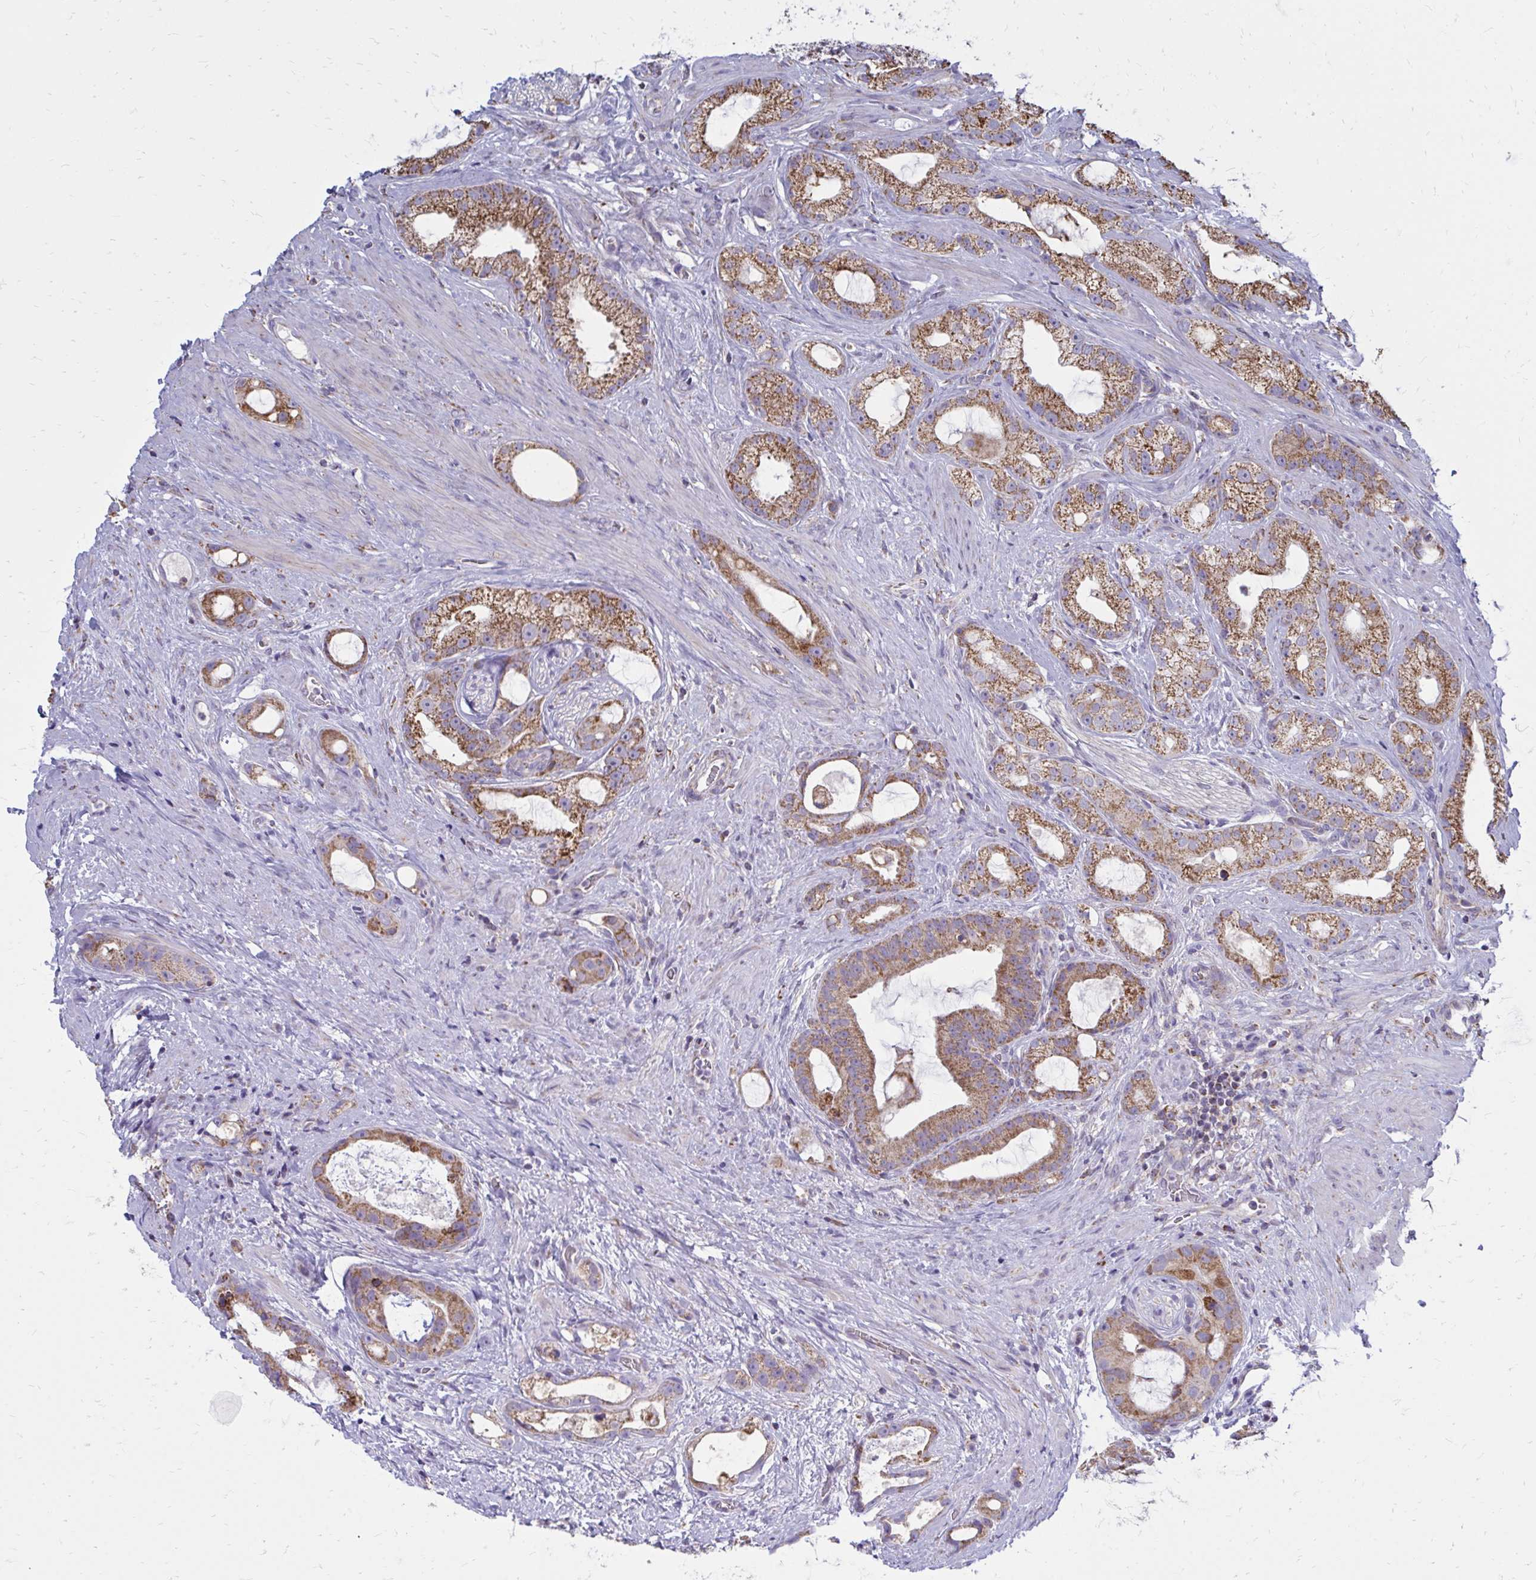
{"staining": {"intensity": "moderate", "quantity": ">75%", "location": "cytoplasmic/membranous"}, "tissue": "prostate cancer", "cell_type": "Tumor cells", "image_type": "cancer", "snomed": [{"axis": "morphology", "description": "Adenocarcinoma, High grade"}, {"axis": "topography", "description": "Prostate"}], "caption": "Protein expression analysis of prostate high-grade adenocarcinoma displays moderate cytoplasmic/membranous positivity in about >75% of tumor cells. (IHC, brightfield microscopy, high magnification).", "gene": "OR10R2", "patient": {"sex": "male", "age": 65}}